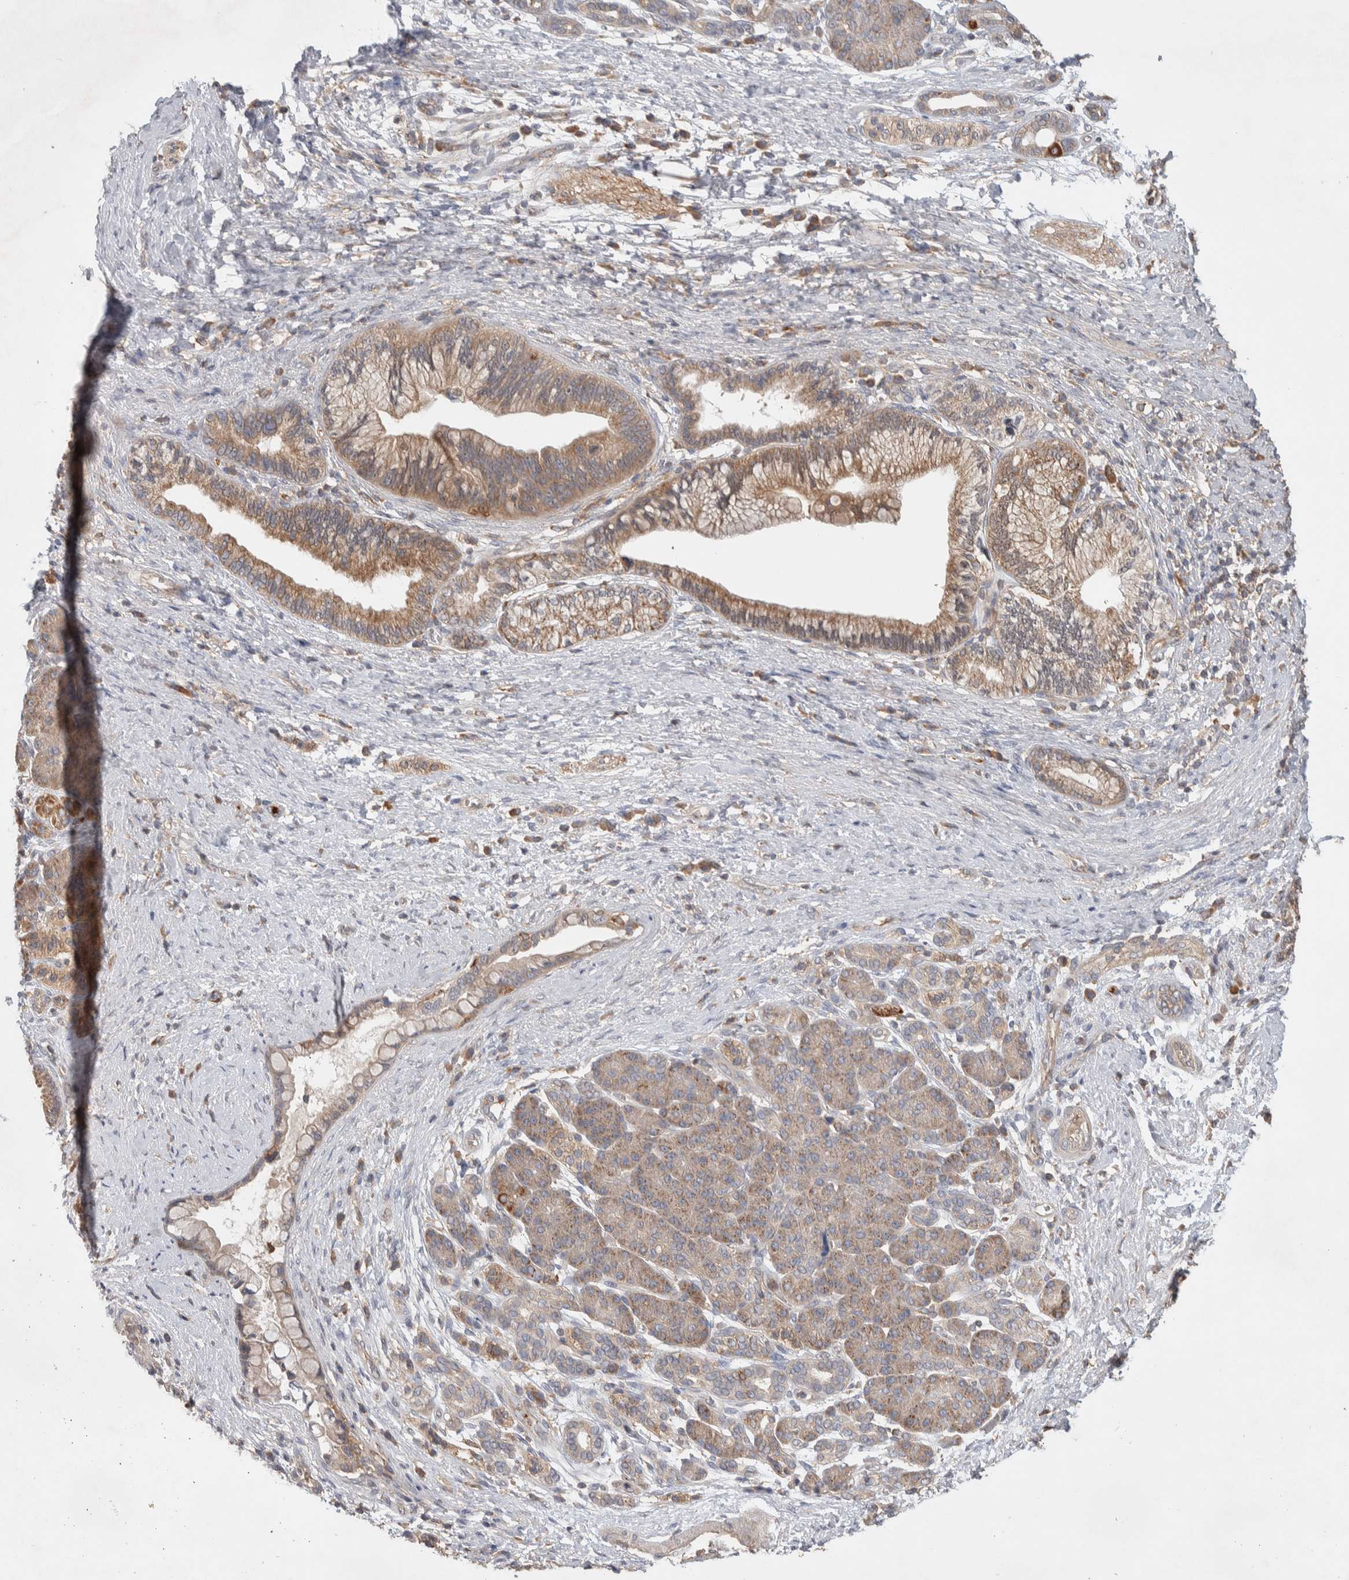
{"staining": {"intensity": "moderate", "quantity": "25%-75%", "location": "cytoplasmic/membranous"}, "tissue": "pancreatic cancer", "cell_type": "Tumor cells", "image_type": "cancer", "snomed": [{"axis": "morphology", "description": "Adenocarcinoma, NOS"}, {"axis": "topography", "description": "Pancreas"}], "caption": "The image displays immunohistochemical staining of adenocarcinoma (pancreatic). There is moderate cytoplasmic/membranous staining is identified in approximately 25%-75% of tumor cells.", "gene": "DEPTOR", "patient": {"sex": "male", "age": 59}}